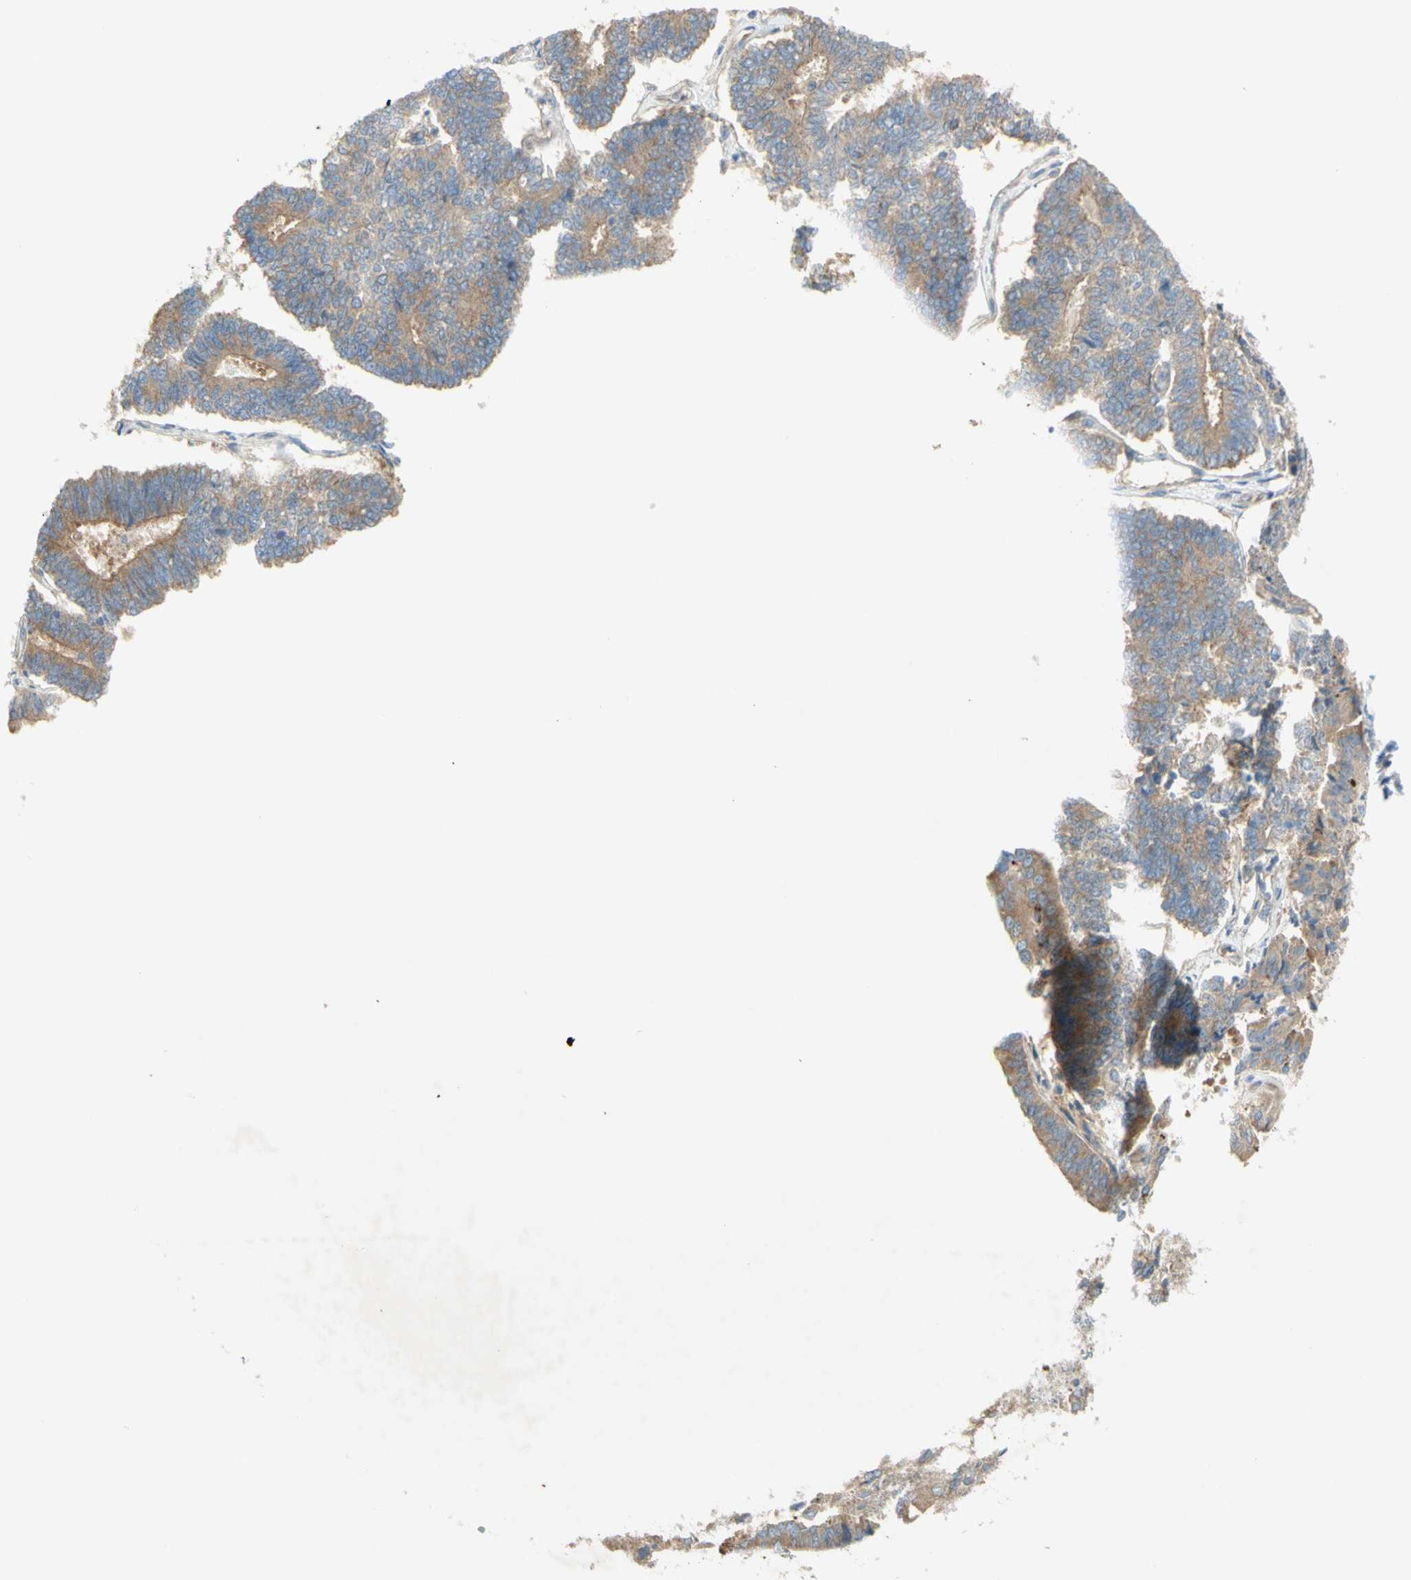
{"staining": {"intensity": "weak", "quantity": ">75%", "location": "cytoplasmic/membranous"}, "tissue": "endometrial cancer", "cell_type": "Tumor cells", "image_type": "cancer", "snomed": [{"axis": "morphology", "description": "Adenocarcinoma, NOS"}, {"axis": "topography", "description": "Endometrium"}], "caption": "Endometrial cancer (adenocarcinoma) stained with IHC displays weak cytoplasmic/membranous staining in about >75% of tumor cells. (Stains: DAB (3,3'-diaminobenzidine) in brown, nuclei in blue, Microscopy: brightfield microscopy at high magnification).", "gene": "DYNC1H1", "patient": {"sex": "female", "age": 70}}